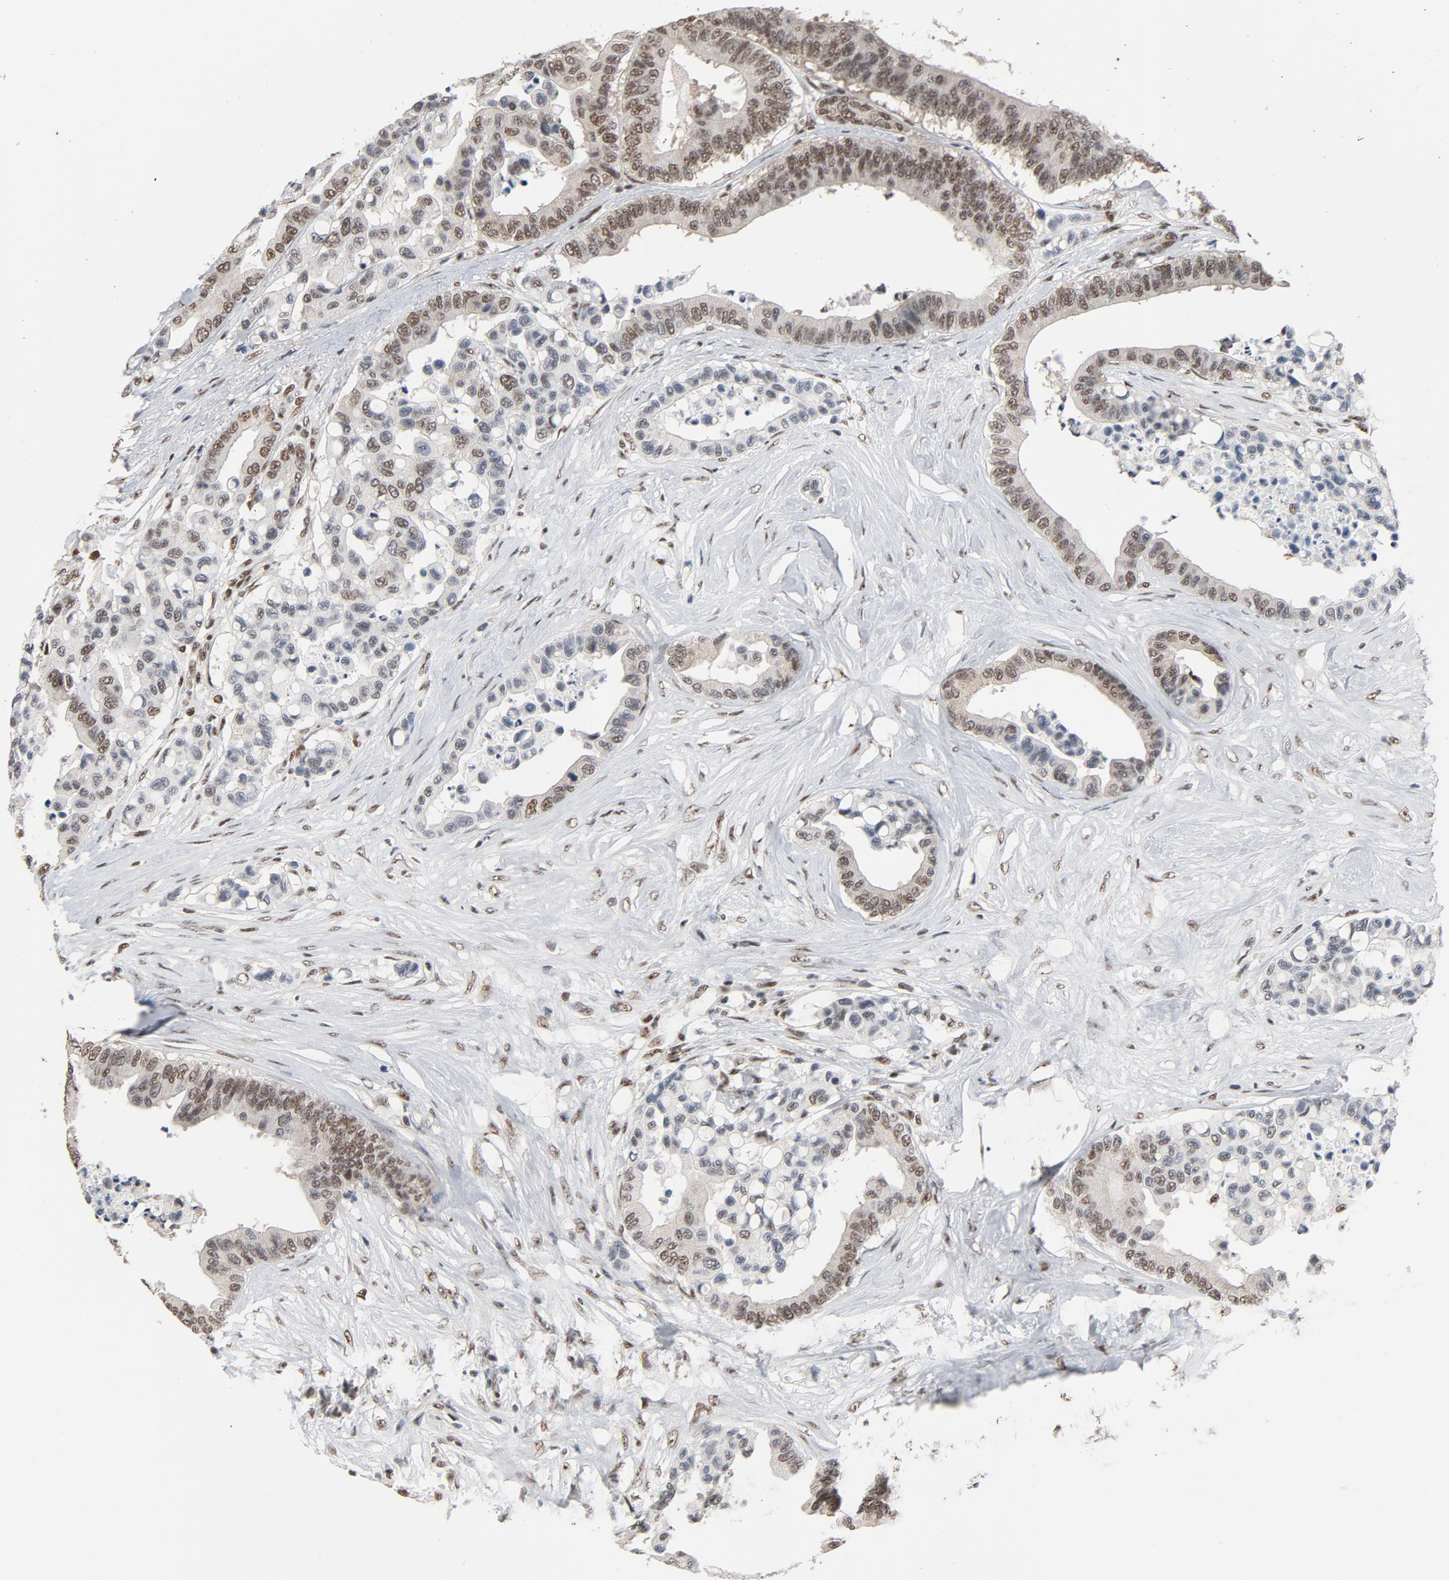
{"staining": {"intensity": "moderate", "quantity": ">75%", "location": "nuclear"}, "tissue": "colorectal cancer", "cell_type": "Tumor cells", "image_type": "cancer", "snomed": [{"axis": "morphology", "description": "Adenocarcinoma, NOS"}, {"axis": "topography", "description": "Colon"}], "caption": "Human adenocarcinoma (colorectal) stained with a protein marker displays moderate staining in tumor cells.", "gene": "MRE11", "patient": {"sex": "male", "age": 82}}